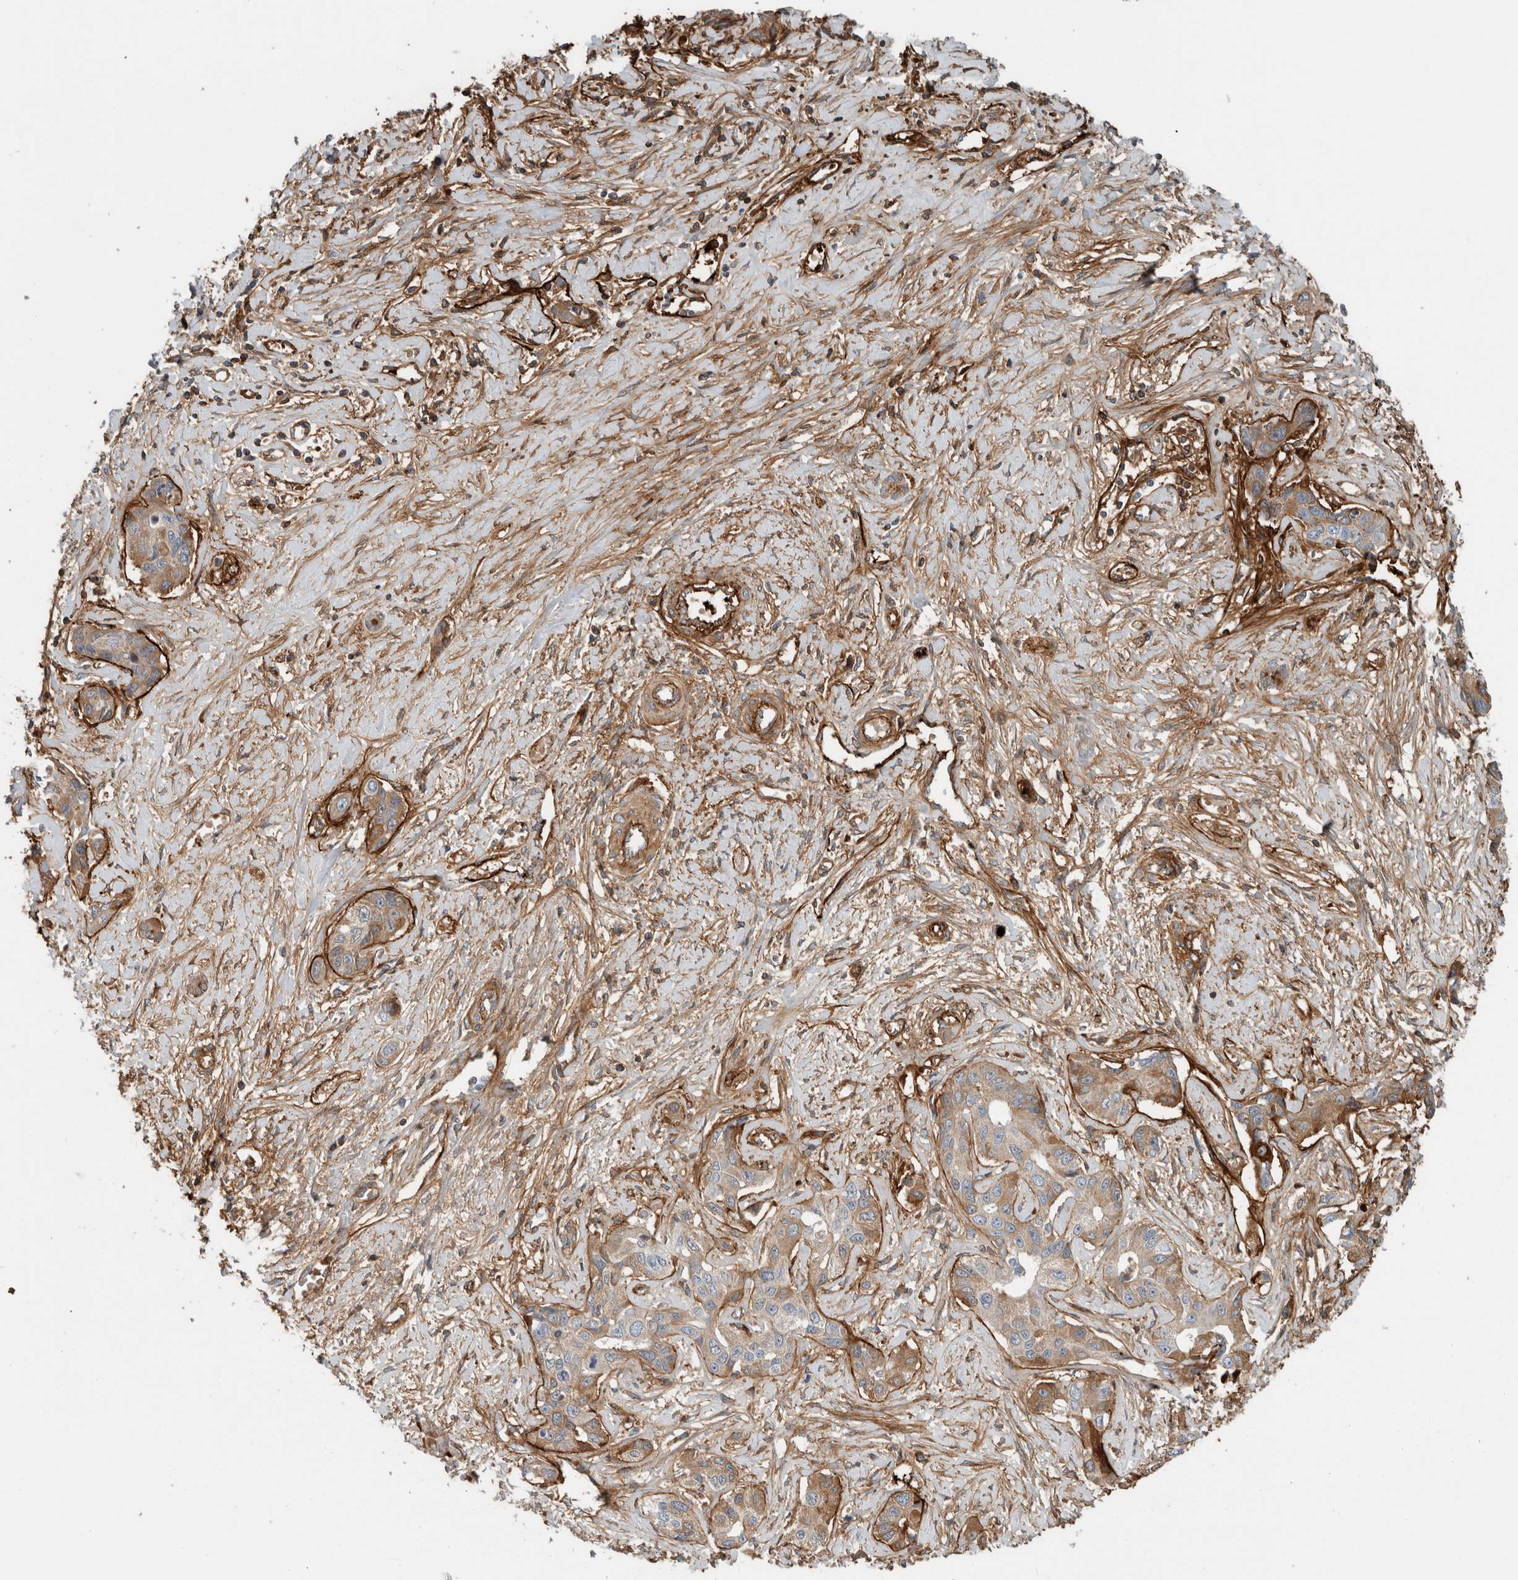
{"staining": {"intensity": "moderate", "quantity": ">75%", "location": "cytoplasmic/membranous"}, "tissue": "liver cancer", "cell_type": "Tumor cells", "image_type": "cancer", "snomed": [{"axis": "morphology", "description": "Cholangiocarcinoma"}, {"axis": "topography", "description": "Liver"}], "caption": "About >75% of tumor cells in human liver cholangiocarcinoma demonstrate moderate cytoplasmic/membranous protein expression as visualized by brown immunohistochemical staining.", "gene": "FN1", "patient": {"sex": "male", "age": 59}}